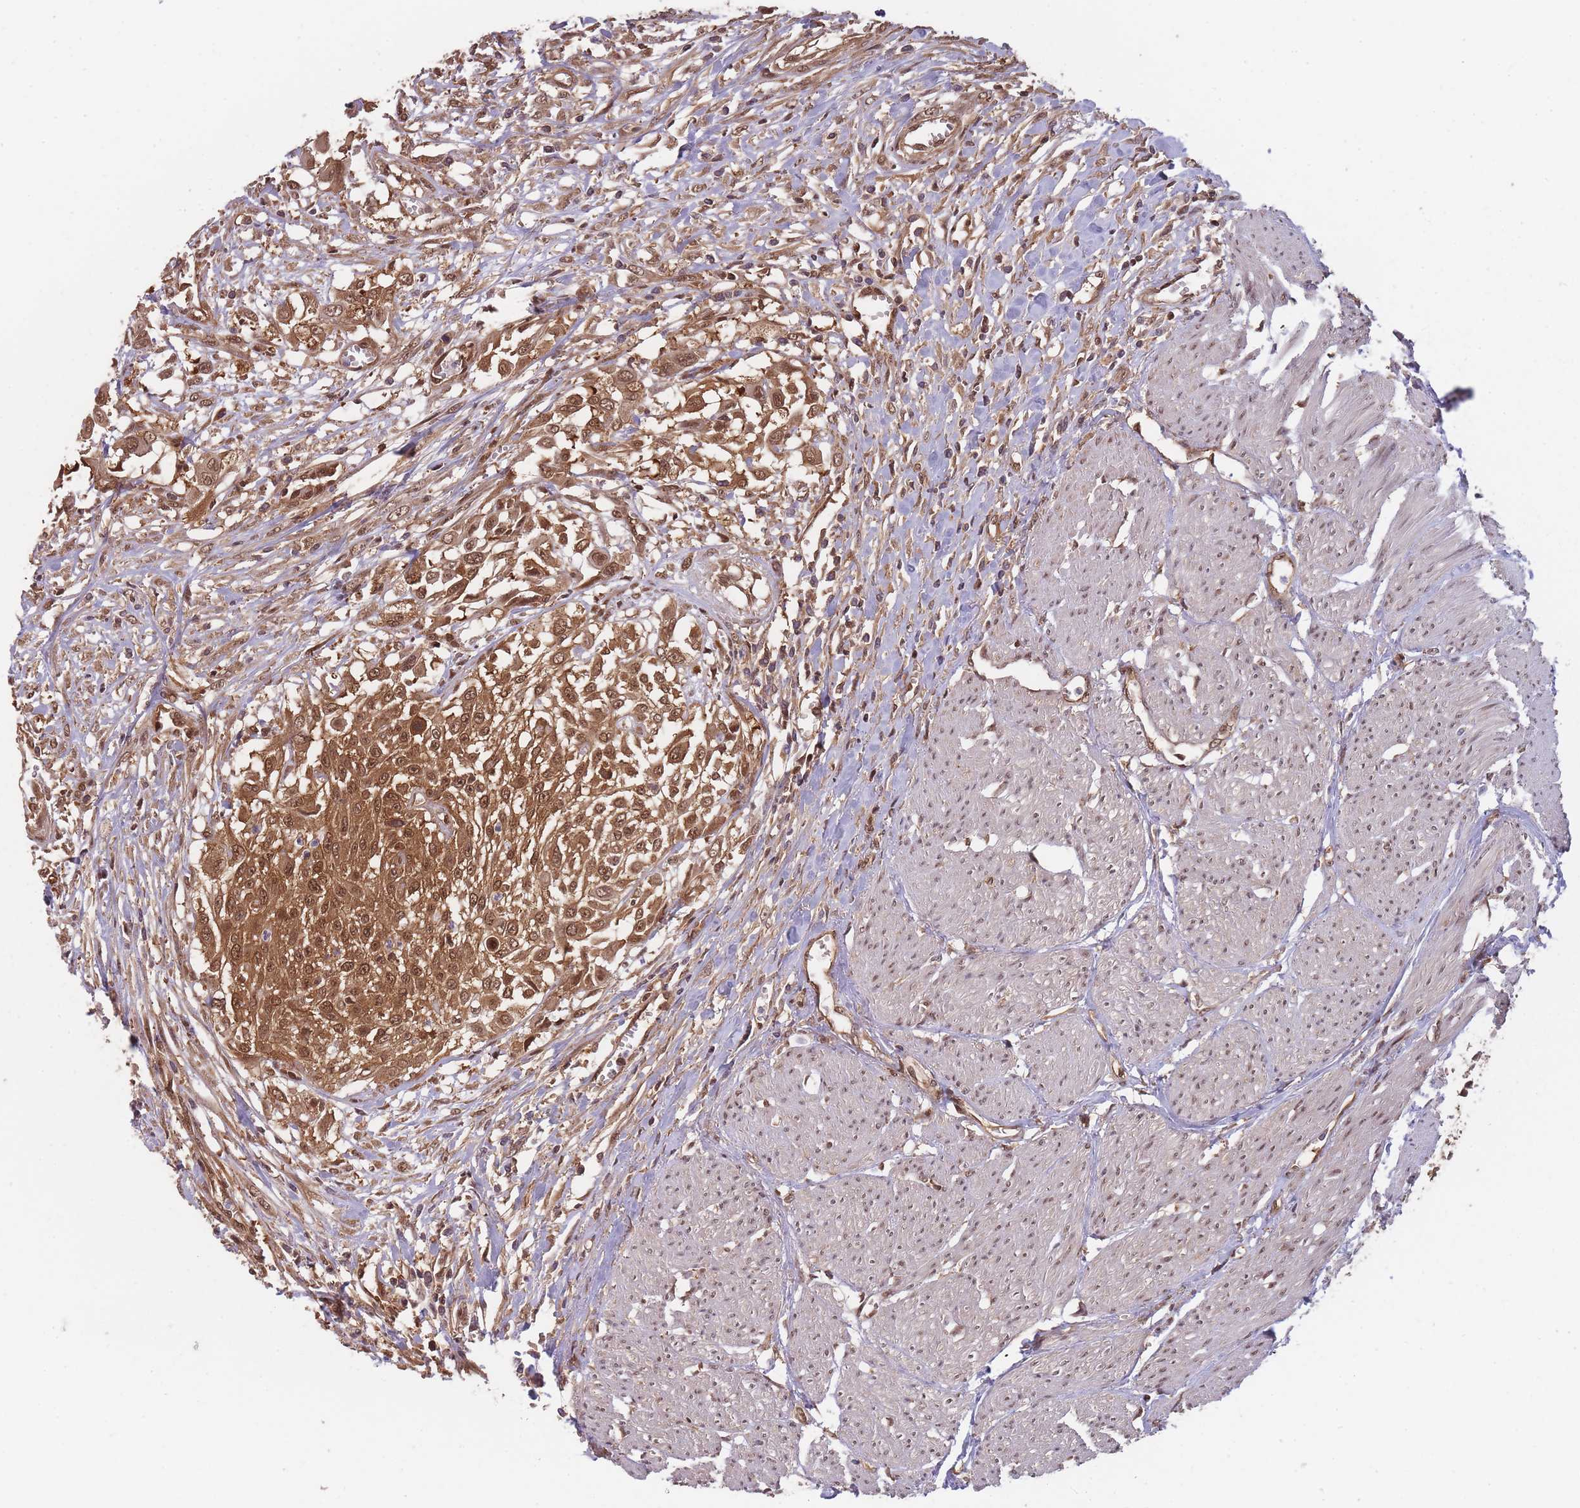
{"staining": {"intensity": "moderate", "quantity": ">75%", "location": "cytoplasmic/membranous,nuclear"}, "tissue": "urothelial cancer", "cell_type": "Tumor cells", "image_type": "cancer", "snomed": [{"axis": "morphology", "description": "Urothelial carcinoma, High grade"}, {"axis": "topography", "description": "Urinary bladder"}], "caption": "Tumor cells demonstrate medium levels of moderate cytoplasmic/membranous and nuclear expression in approximately >75% of cells in human urothelial cancer. (IHC, brightfield microscopy, high magnification).", "gene": "PPP6R3", "patient": {"sex": "male", "age": 57}}